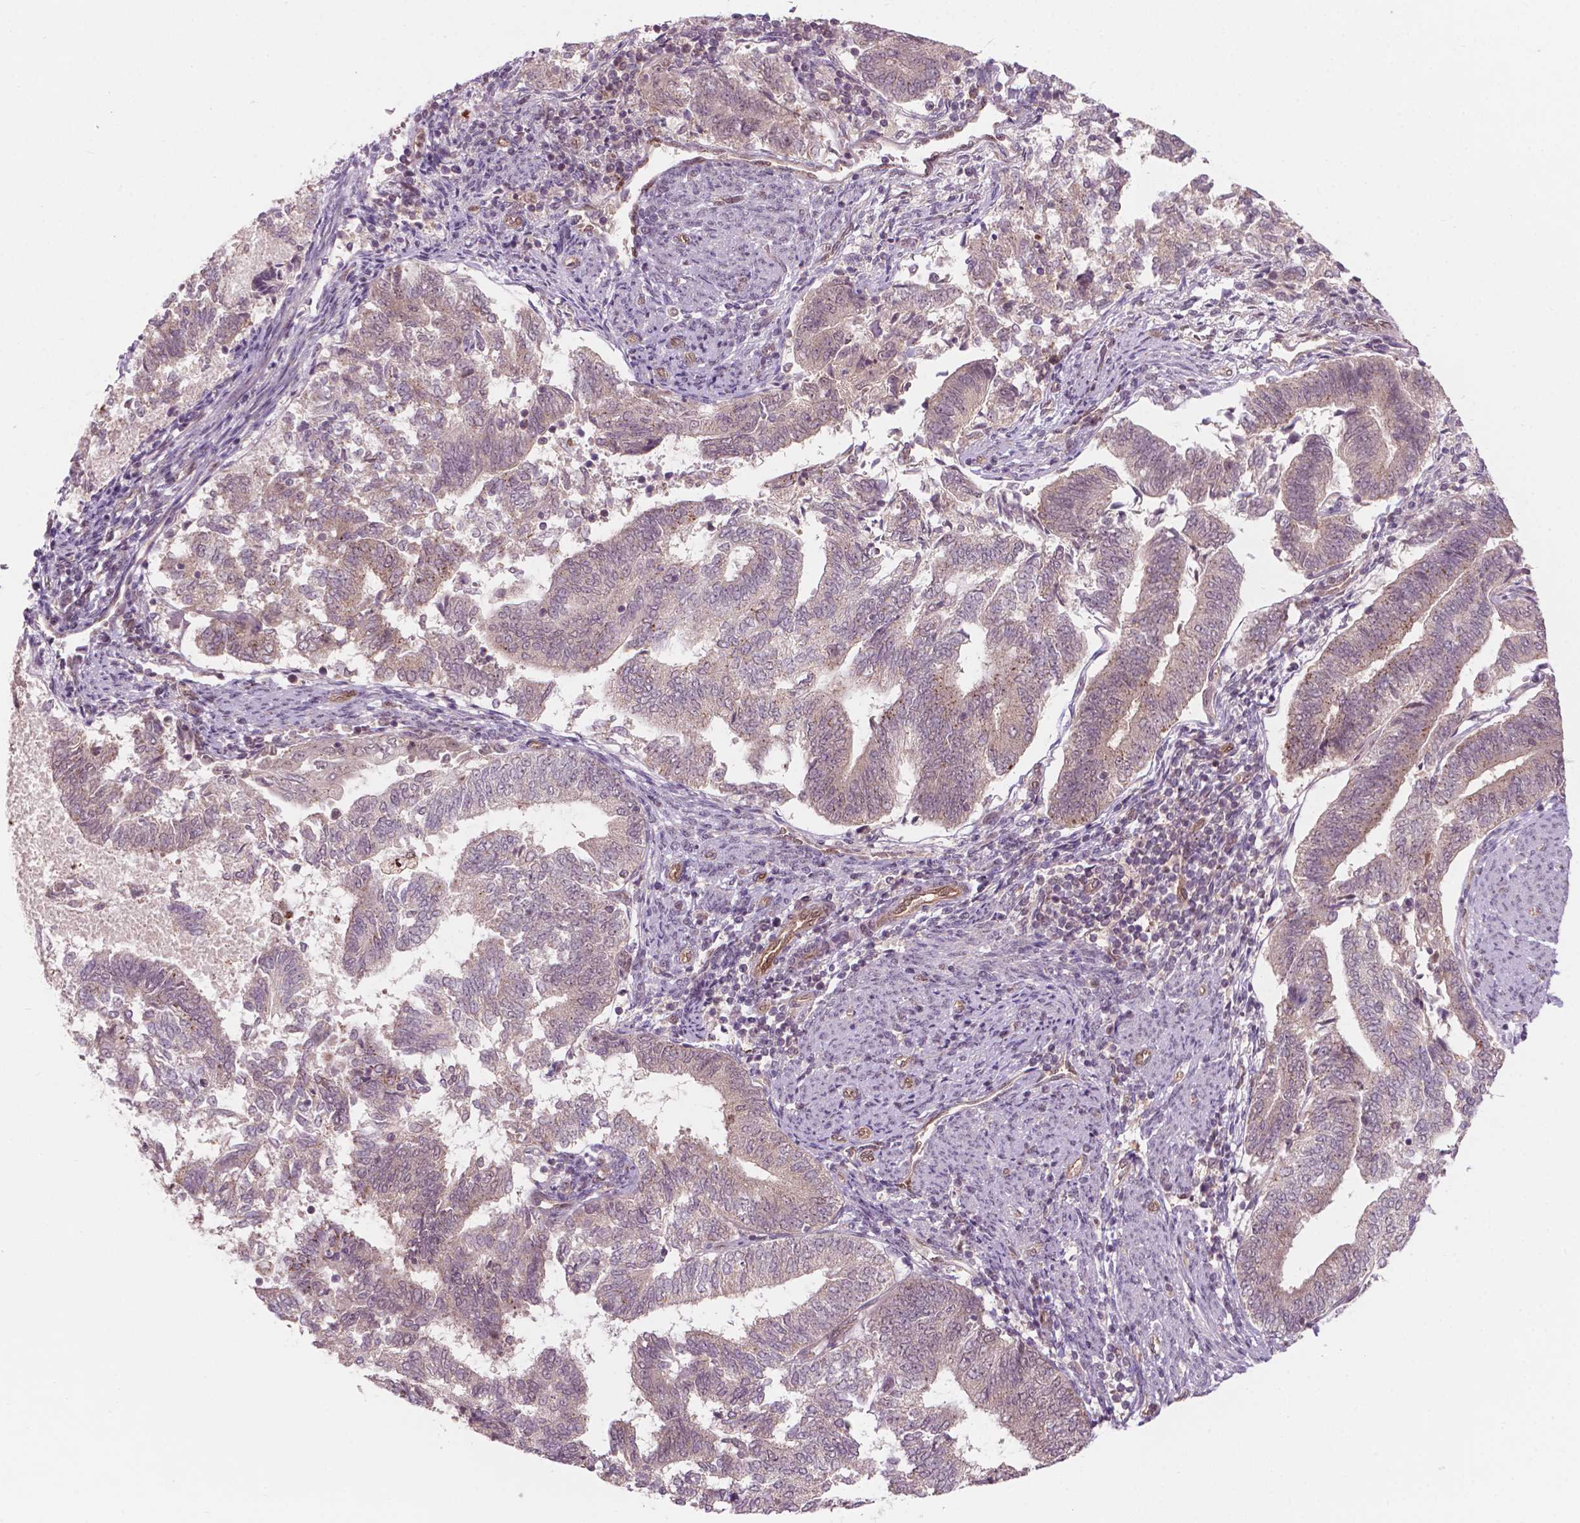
{"staining": {"intensity": "negative", "quantity": "none", "location": "none"}, "tissue": "endometrial cancer", "cell_type": "Tumor cells", "image_type": "cancer", "snomed": [{"axis": "morphology", "description": "Adenocarcinoma, NOS"}, {"axis": "topography", "description": "Endometrium"}], "caption": "Immunohistochemical staining of human endometrial cancer (adenocarcinoma) exhibits no significant positivity in tumor cells. (Brightfield microscopy of DAB (3,3'-diaminobenzidine) immunohistochemistry (IHC) at high magnification).", "gene": "NFAT5", "patient": {"sex": "female", "age": 65}}